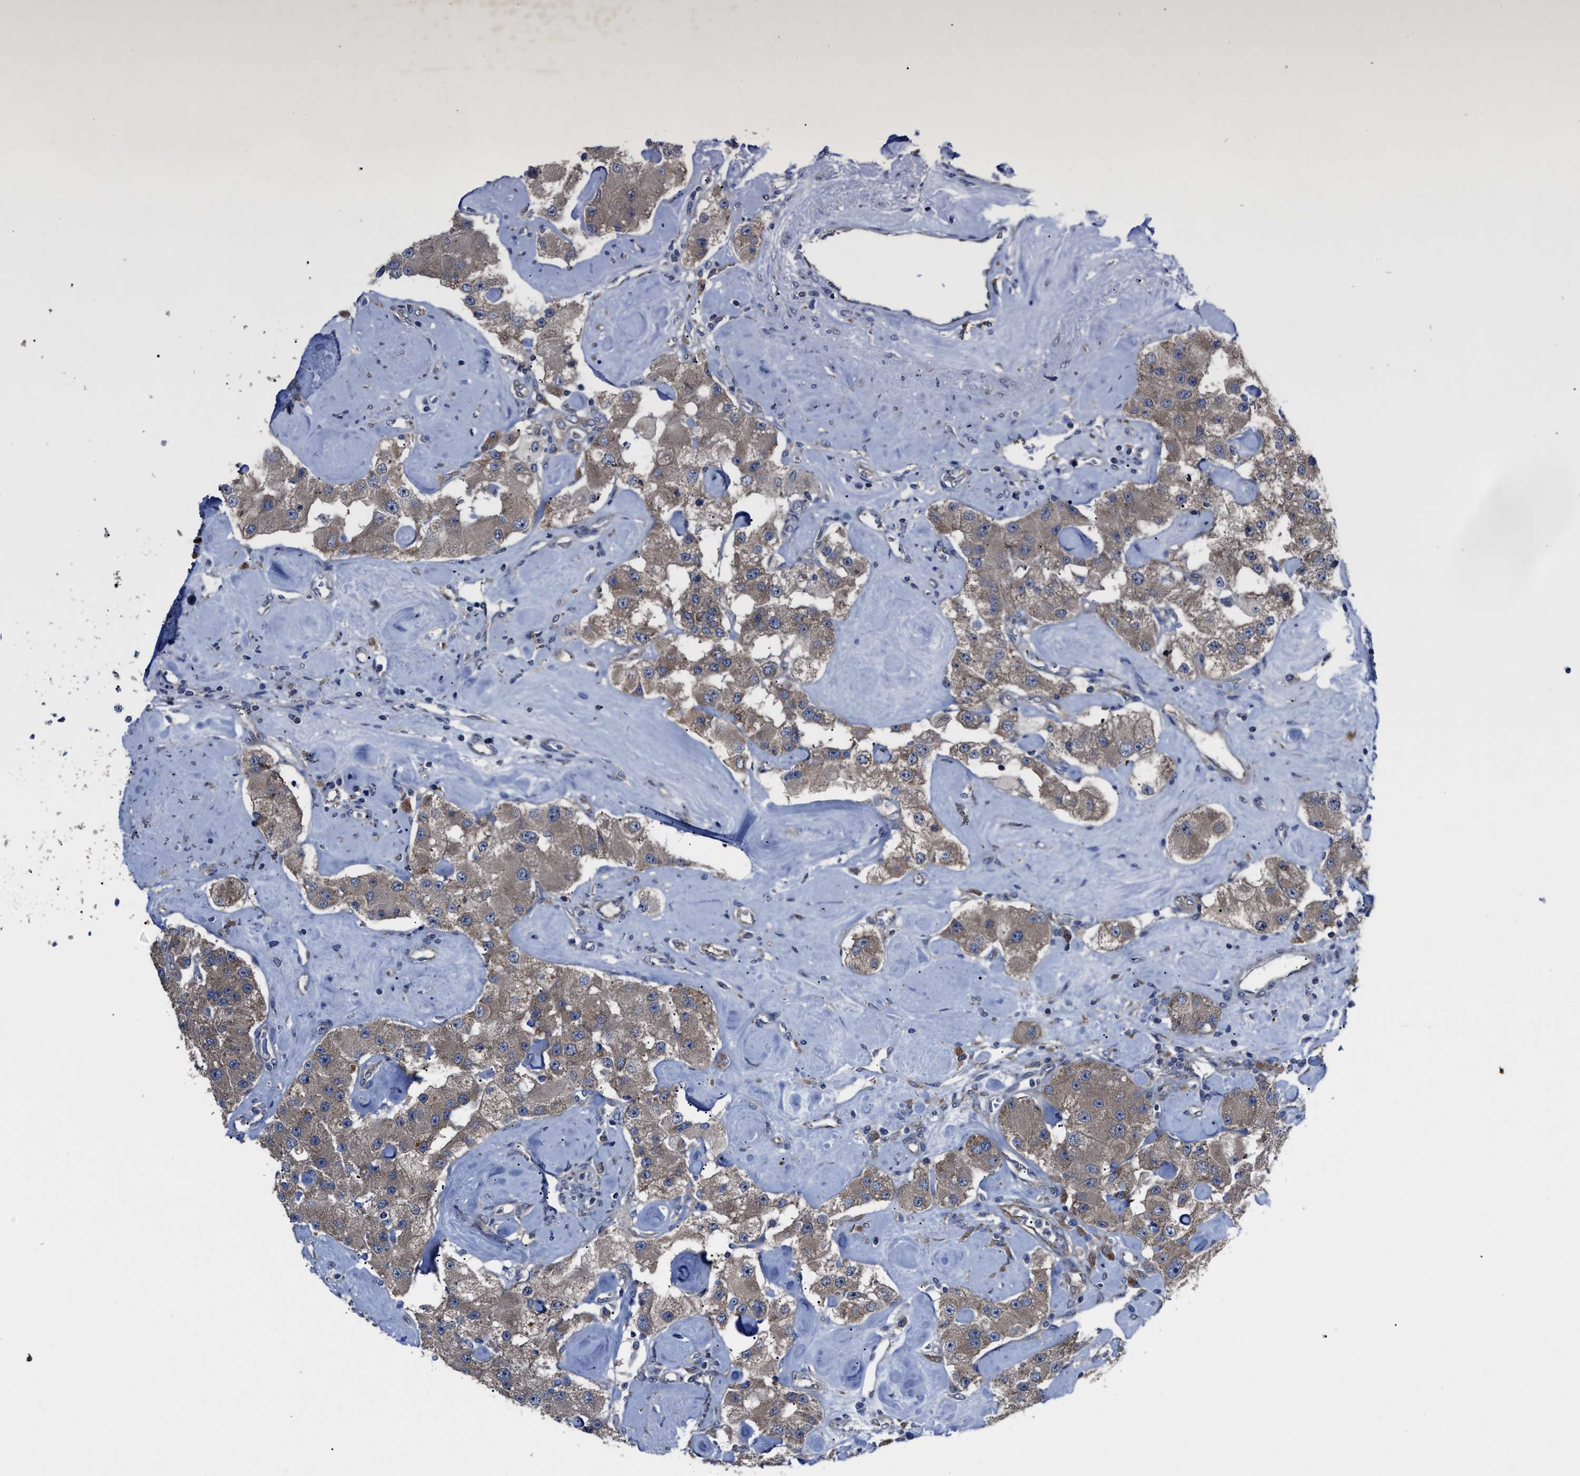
{"staining": {"intensity": "weak", "quantity": ">75%", "location": "cytoplasmic/membranous"}, "tissue": "carcinoid", "cell_type": "Tumor cells", "image_type": "cancer", "snomed": [{"axis": "morphology", "description": "Carcinoid, malignant, NOS"}, {"axis": "topography", "description": "Pancreas"}], "caption": "A brown stain shows weak cytoplasmic/membranous positivity of a protein in human malignant carcinoid tumor cells. (DAB IHC with brightfield microscopy, high magnification).", "gene": "UPF1", "patient": {"sex": "male", "age": 41}}